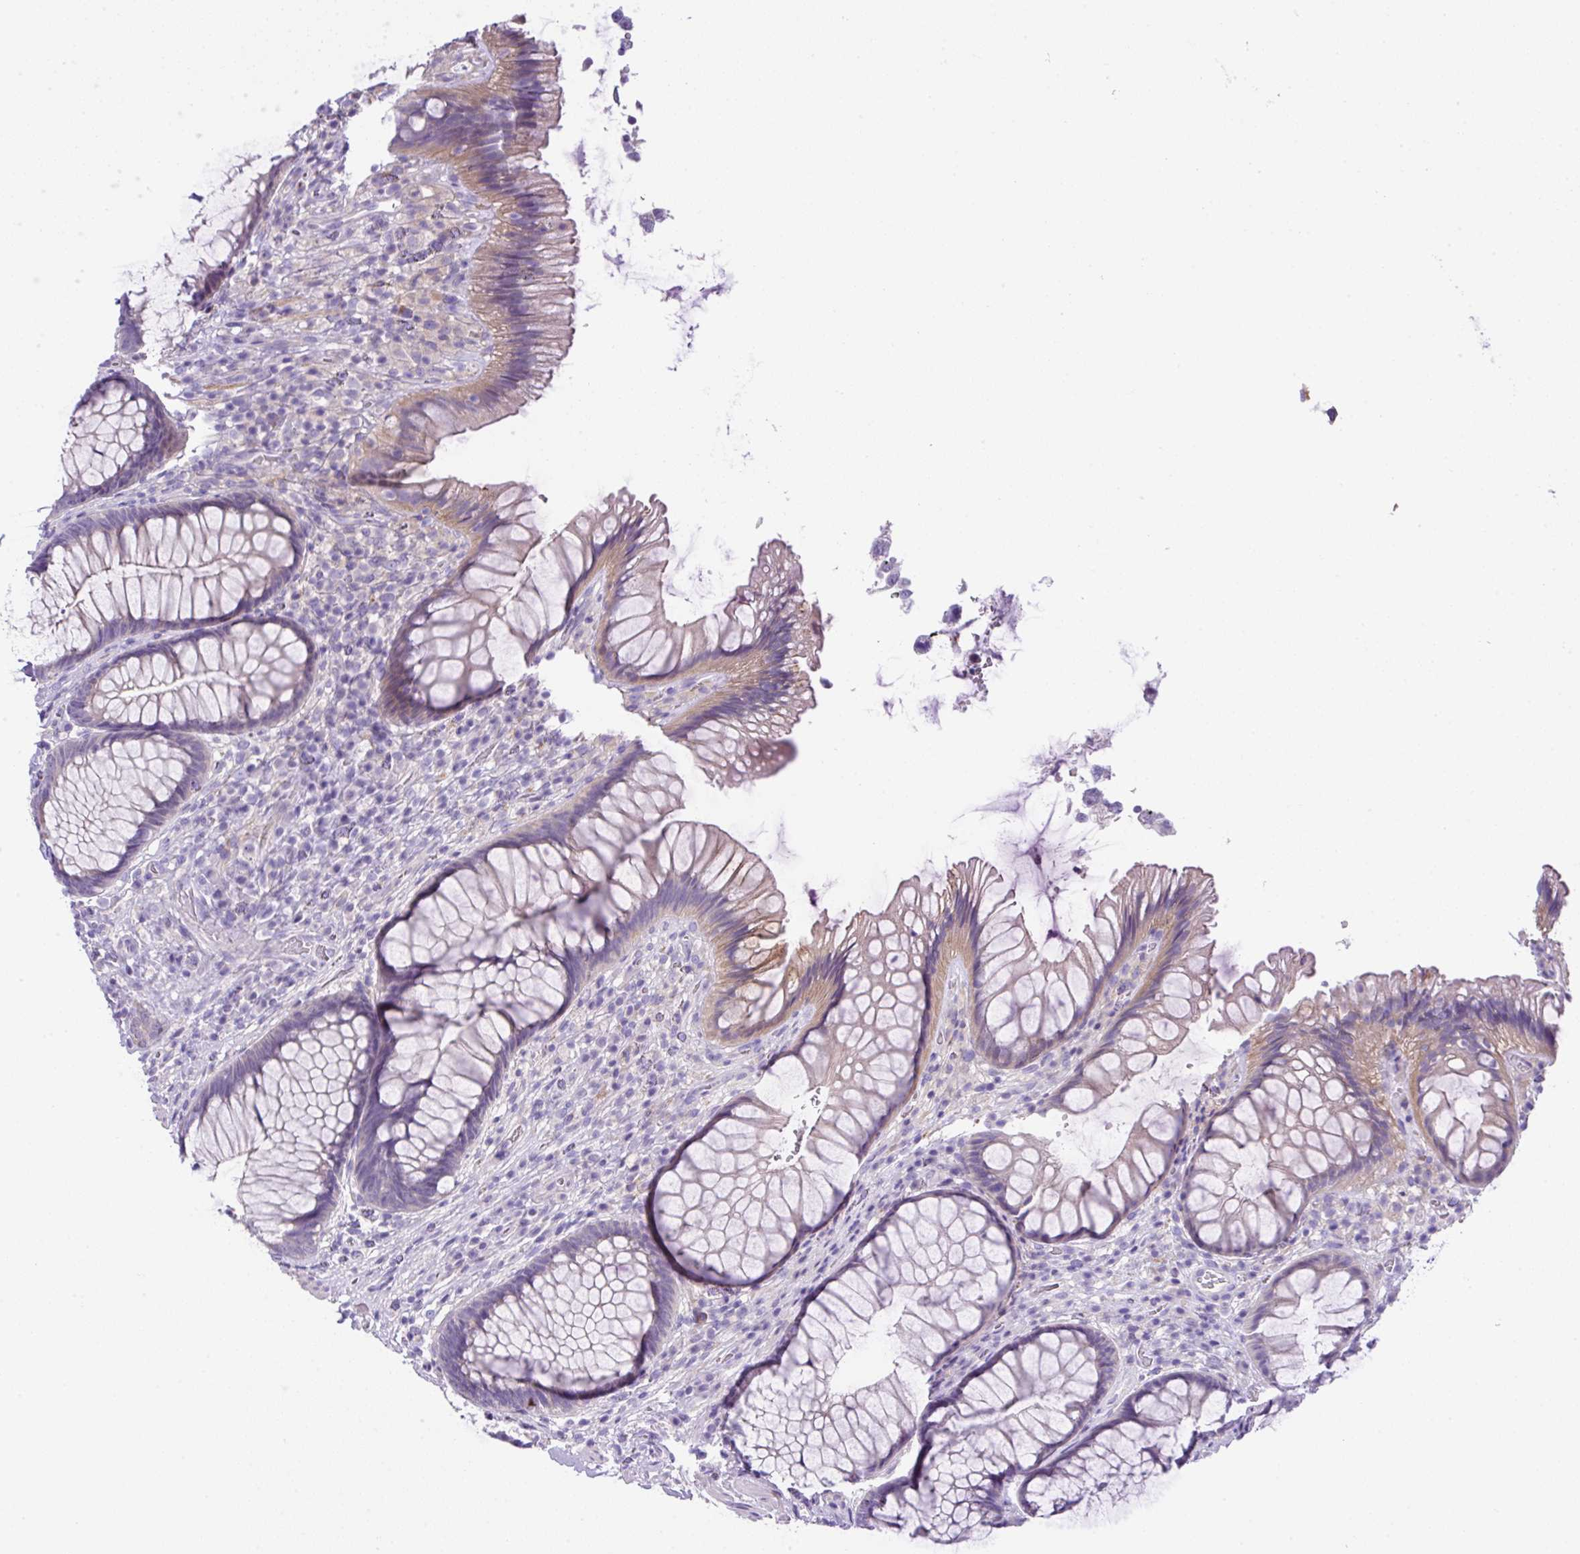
{"staining": {"intensity": "weak", "quantity": "25%-75%", "location": "cytoplasmic/membranous"}, "tissue": "rectum", "cell_type": "Glandular cells", "image_type": "normal", "snomed": [{"axis": "morphology", "description": "Normal tissue, NOS"}, {"axis": "topography", "description": "Rectum"}], "caption": "Protein staining of benign rectum displays weak cytoplasmic/membranous positivity in about 25%-75% of glandular cells.", "gene": "NPTN", "patient": {"sex": "male", "age": 53}}